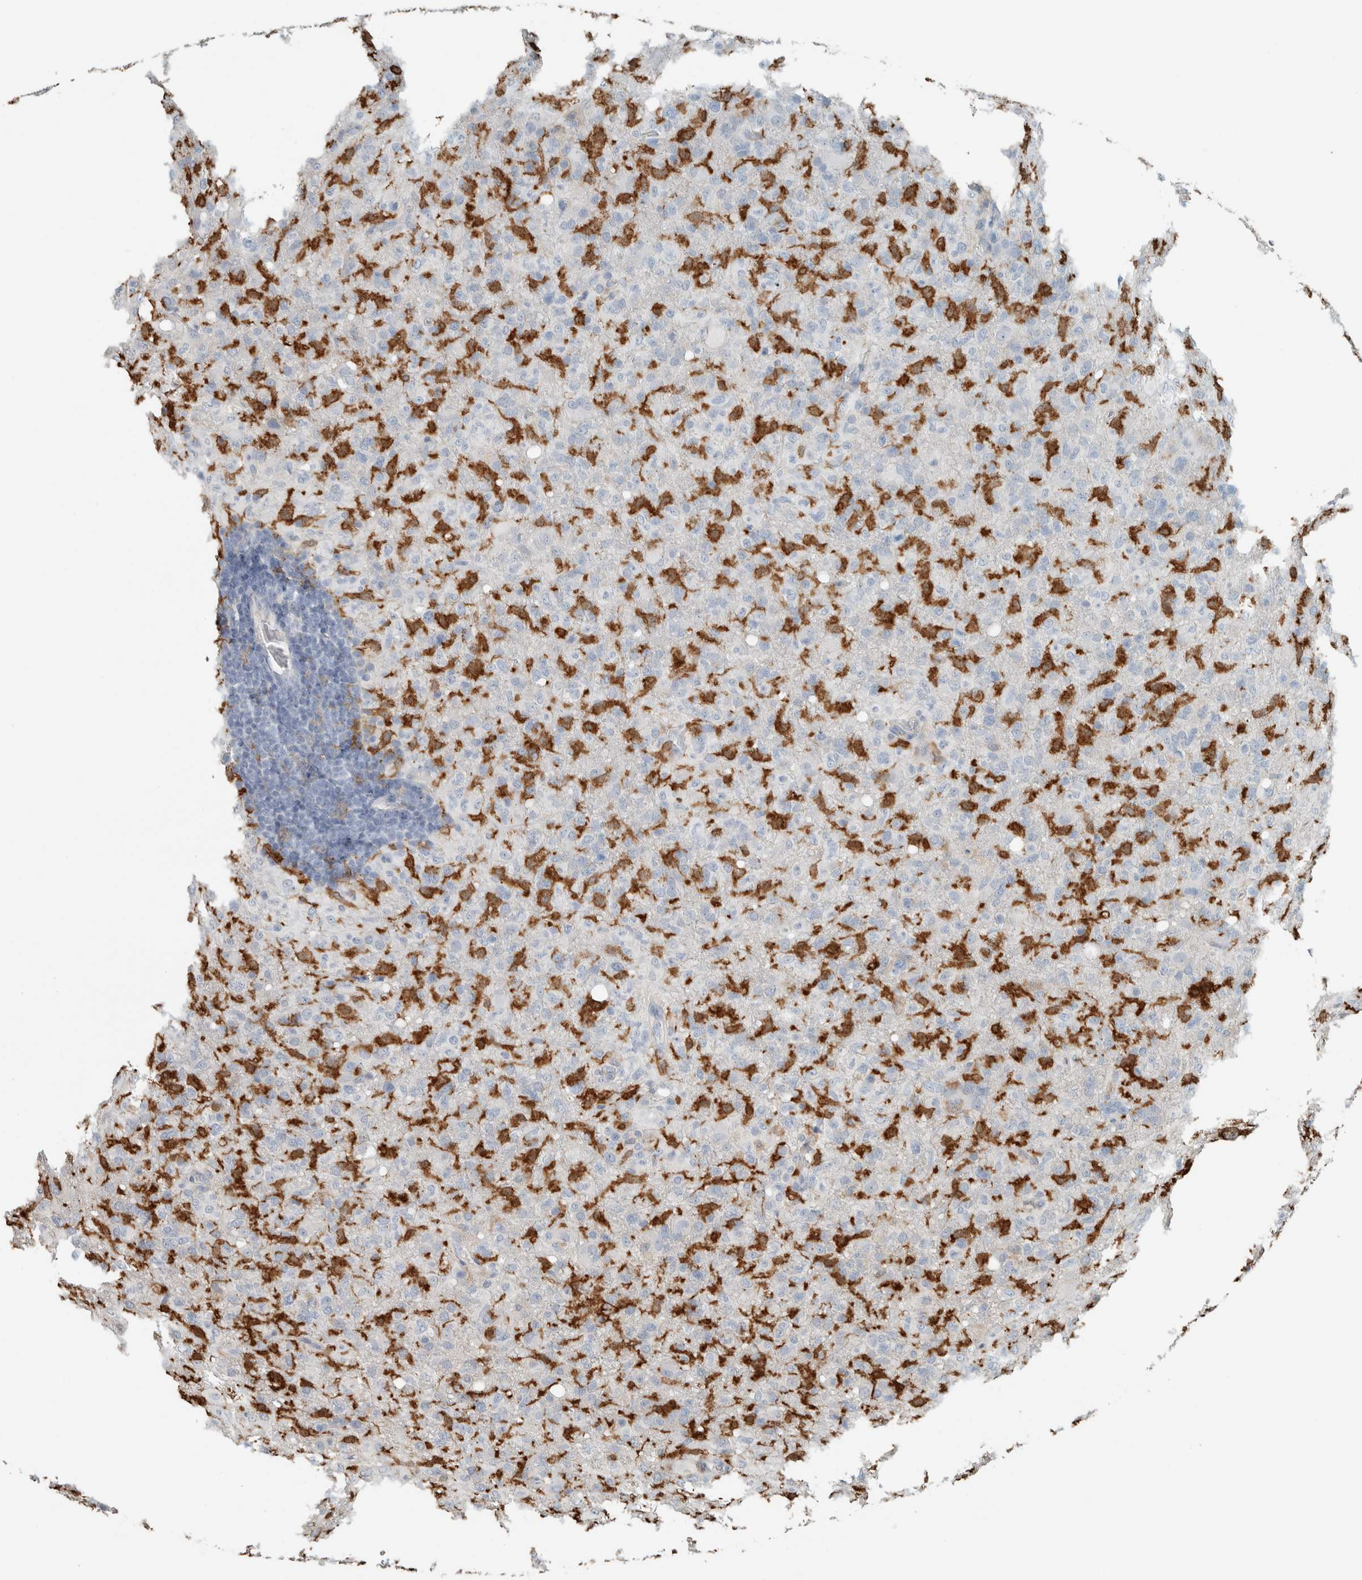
{"staining": {"intensity": "negative", "quantity": "none", "location": "none"}, "tissue": "glioma", "cell_type": "Tumor cells", "image_type": "cancer", "snomed": [{"axis": "morphology", "description": "Glioma, malignant, High grade"}, {"axis": "topography", "description": "Brain"}], "caption": "Protein analysis of glioma displays no significant expression in tumor cells.", "gene": "SCIN", "patient": {"sex": "female", "age": 57}}